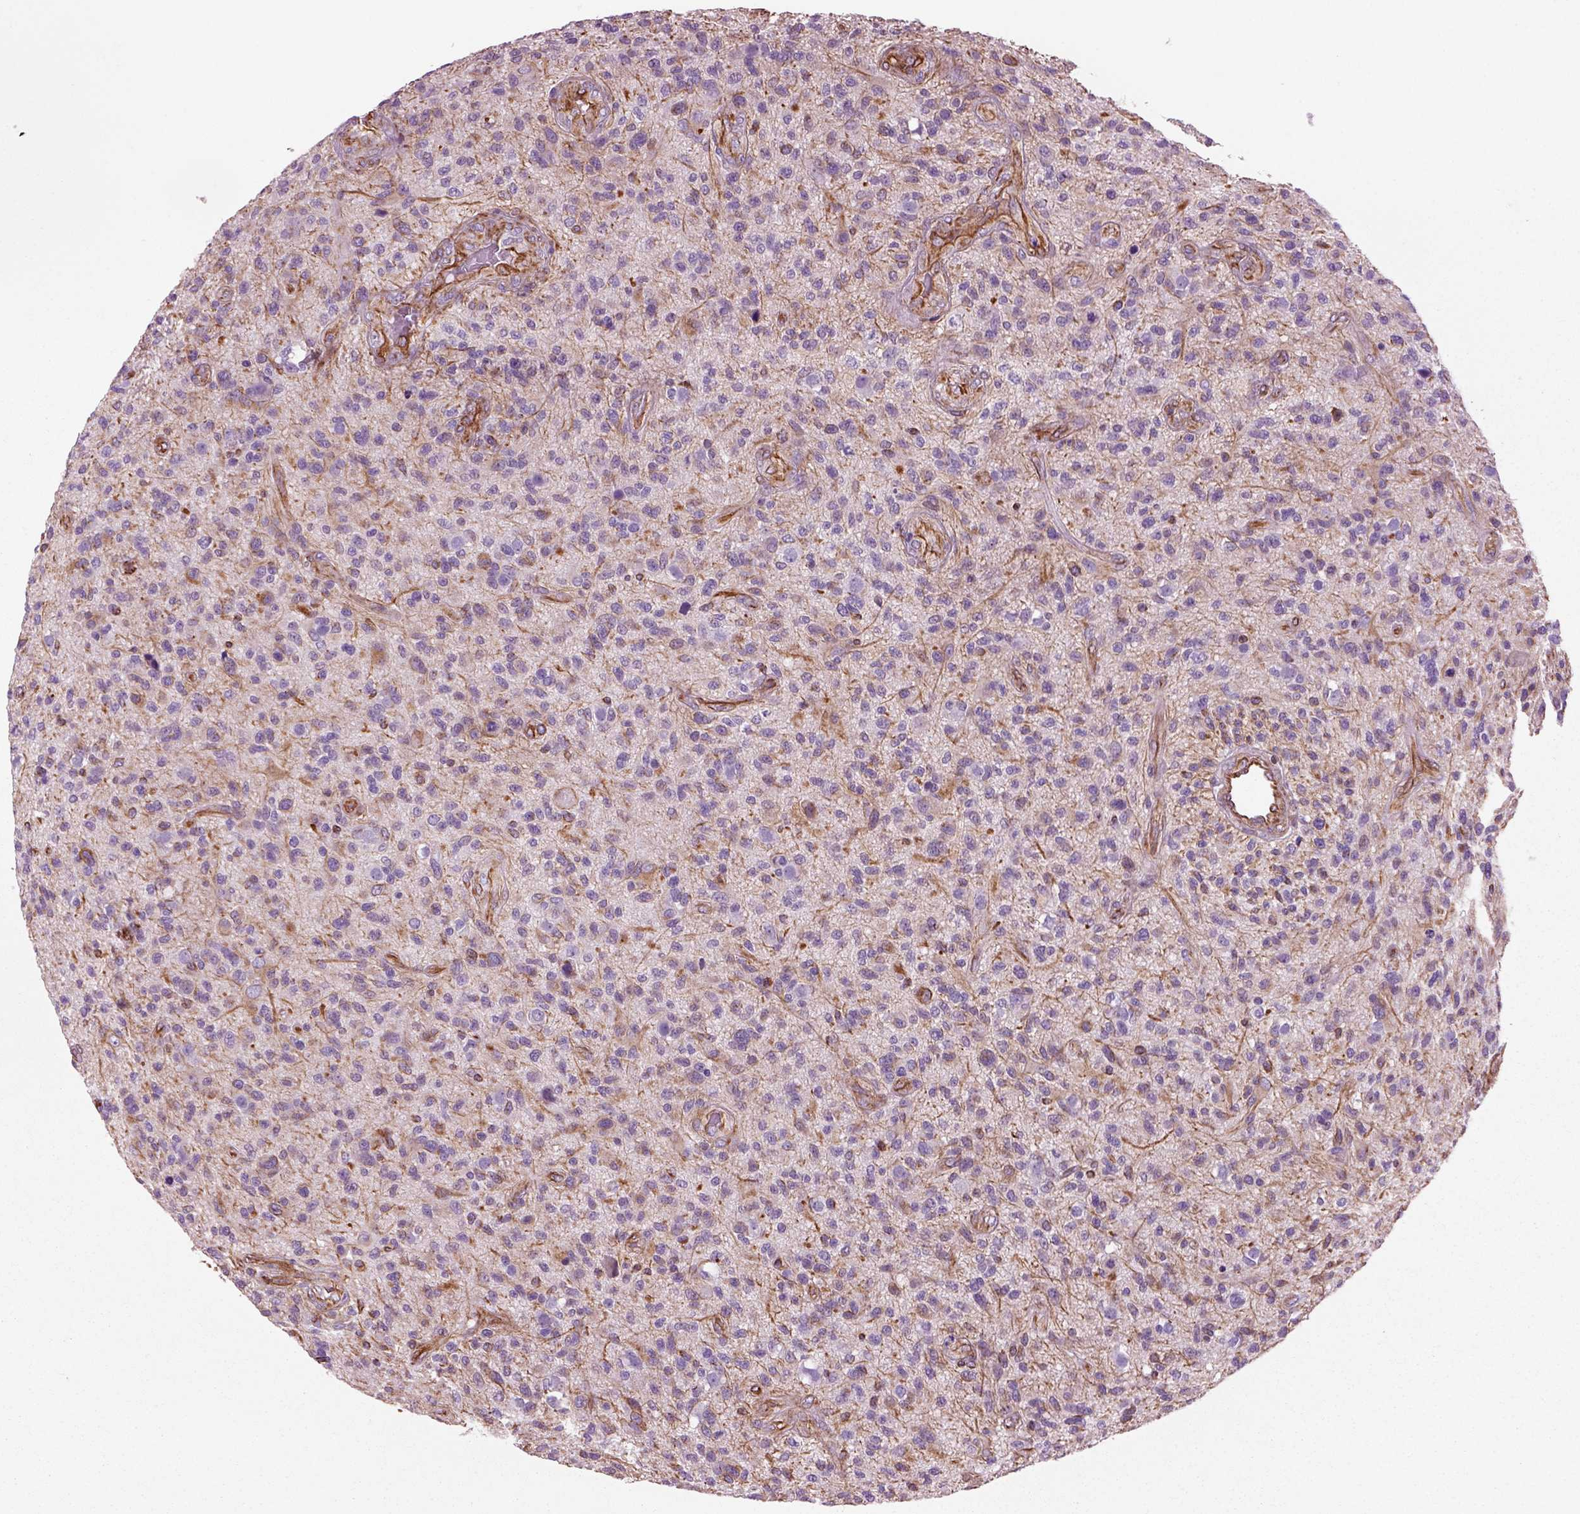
{"staining": {"intensity": "negative", "quantity": "none", "location": "none"}, "tissue": "glioma", "cell_type": "Tumor cells", "image_type": "cancer", "snomed": [{"axis": "morphology", "description": "Glioma, malignant, High grade"}, {"axis": "topography", "description": "Brain"}], "caption": "Tumor cells are negative for brown protein staining in malignant glioma (high-grade).", "gene": "ACER3", "patient": {"sex": "male", "age": 47}}